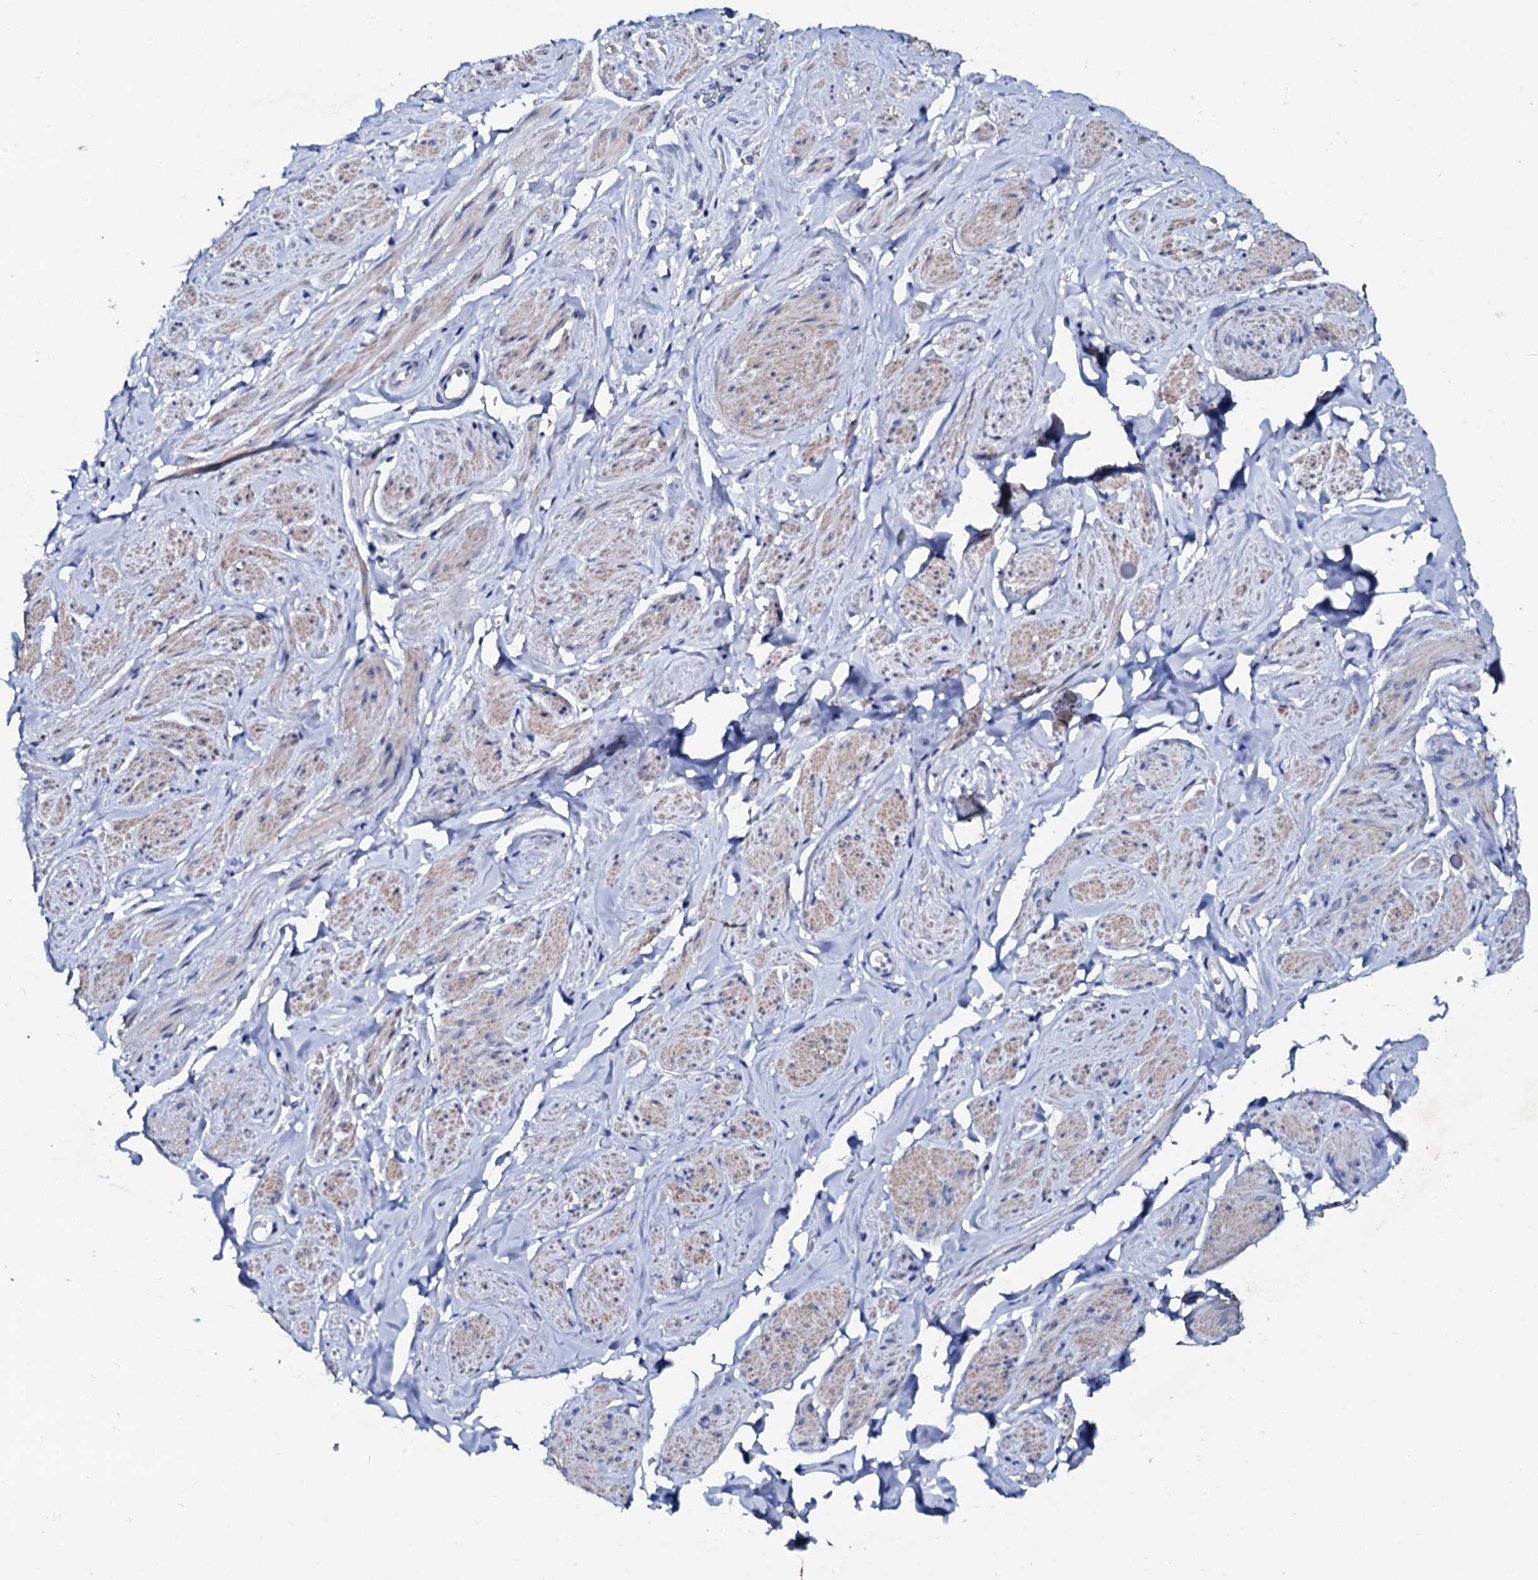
{"staining": {"intensity": "weak", "quantity": "<25%", "location": "cytoplasmic/membranous"}, "tissue": "smooth muscle", "cell_type": "Smooth muscle cells", "image_type": "normal", "snomed": [{"axis": "morphology", "description": "Normal tissue, NOS"}, {"axis": "topography", "description": "Smooth muscle"}, {"axis": "topography", "description": "Peripheral nerve tissue"}], "caption": "IHC micrograph of benign human smooth muscle stained for a protein (brown), which shows no expression in smooth muscle cells.", "gene": "GLB1L3", "patient": {"sex": "male", "age": 69}}